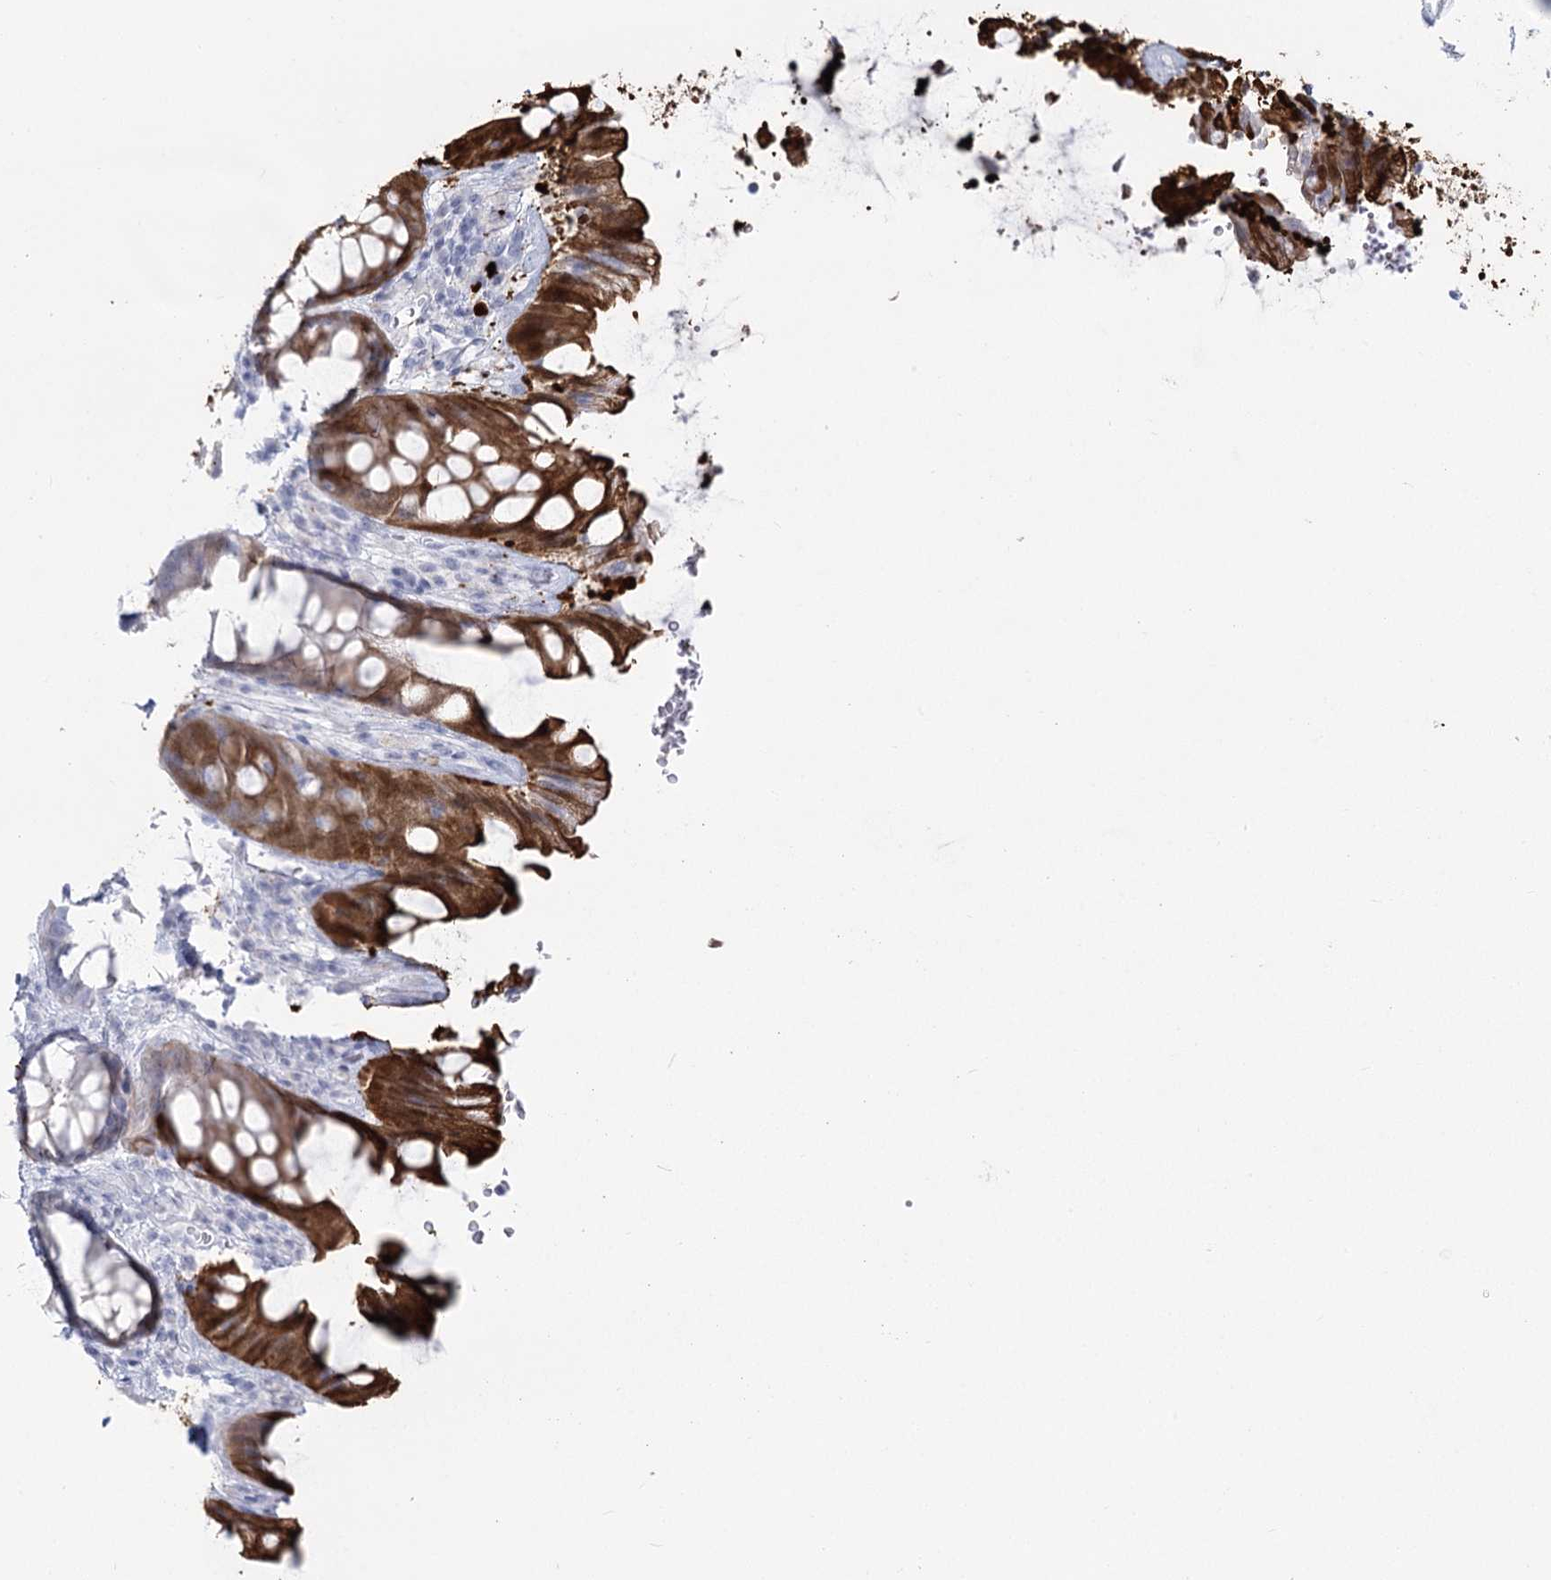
{"staining": {"intensity": "strong", "quantity": "25%-75%", "location": "cytoplasmic/membranous"}, "tissue": "rectum", "cell_type": "Glandular cells", "image_type": "normal", "snomed": [{"axis": "morphology", "description": "Normal tissue, NOS"}, {"axis": "topography", "description": "Rectum"}], "caption": "About 25%-75% of glandular cells in unremarkable rectum show strong cytoplasmic/membranous protein expression as visualized by brown immunohistochemical staining.", "gene": "SLC6A19", "patient": {"sex": "female", "age": 46}}